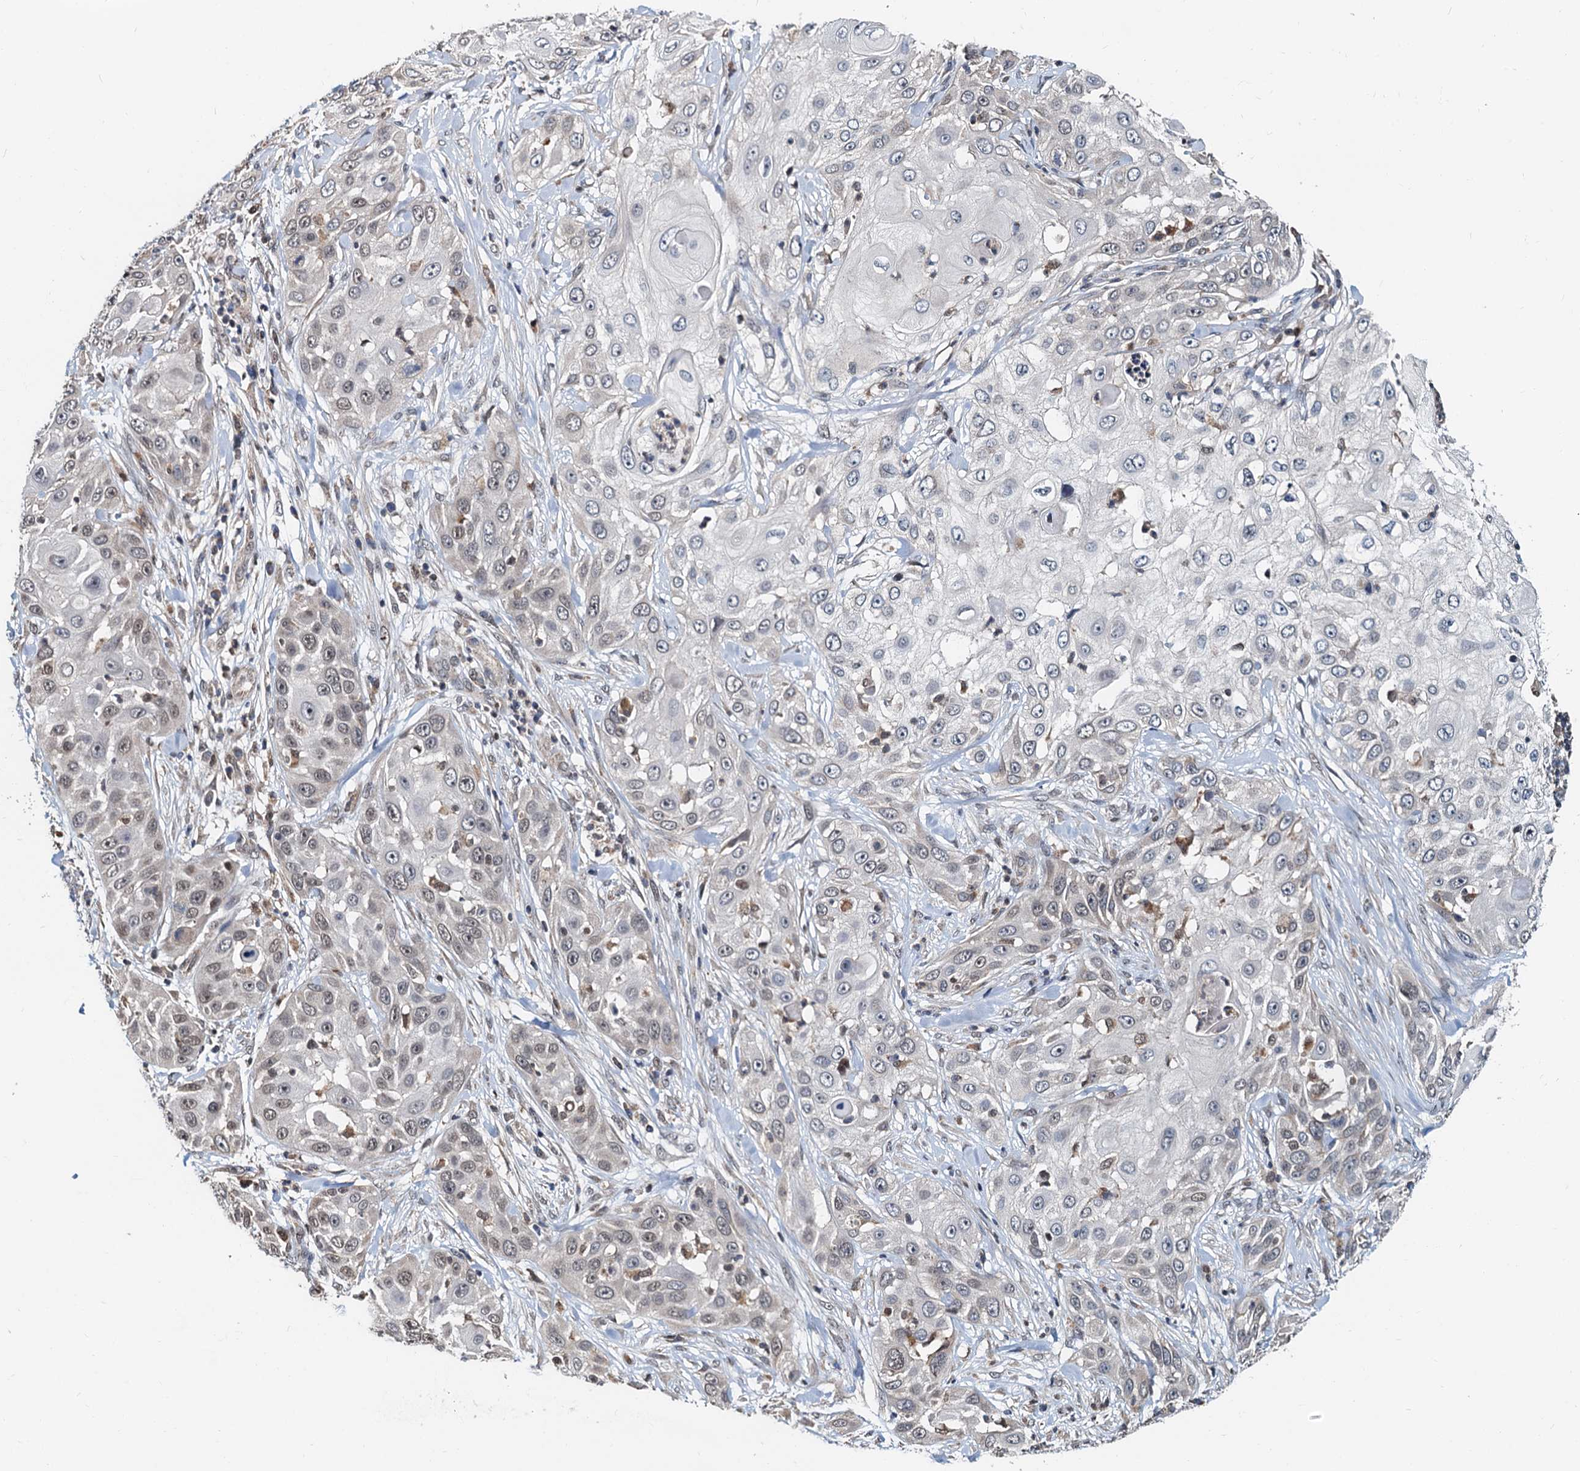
{"staining": {"intensity": "weak", "quantity": "<25%", "location": "nuclear"}, "tissue": "skin cancer", "cell_type": "Tumor cells", "image_type": "cancer", "snomed": [{"axis": "morphology", "description": "Squamous cell carcinoma, NOS"}, {"axis": "topography", "description": "Skin"}], "caption": "Skin squamous cell carcinoma was stained to show a protein in brown. There is no significant staining in tumor cells. (DAB (3,3'-diaminobenzidine) immunohistochemistry (IHC), high magnification).", "gene": "MCMBP", "patient": {"sex": "female", "age": 44}}